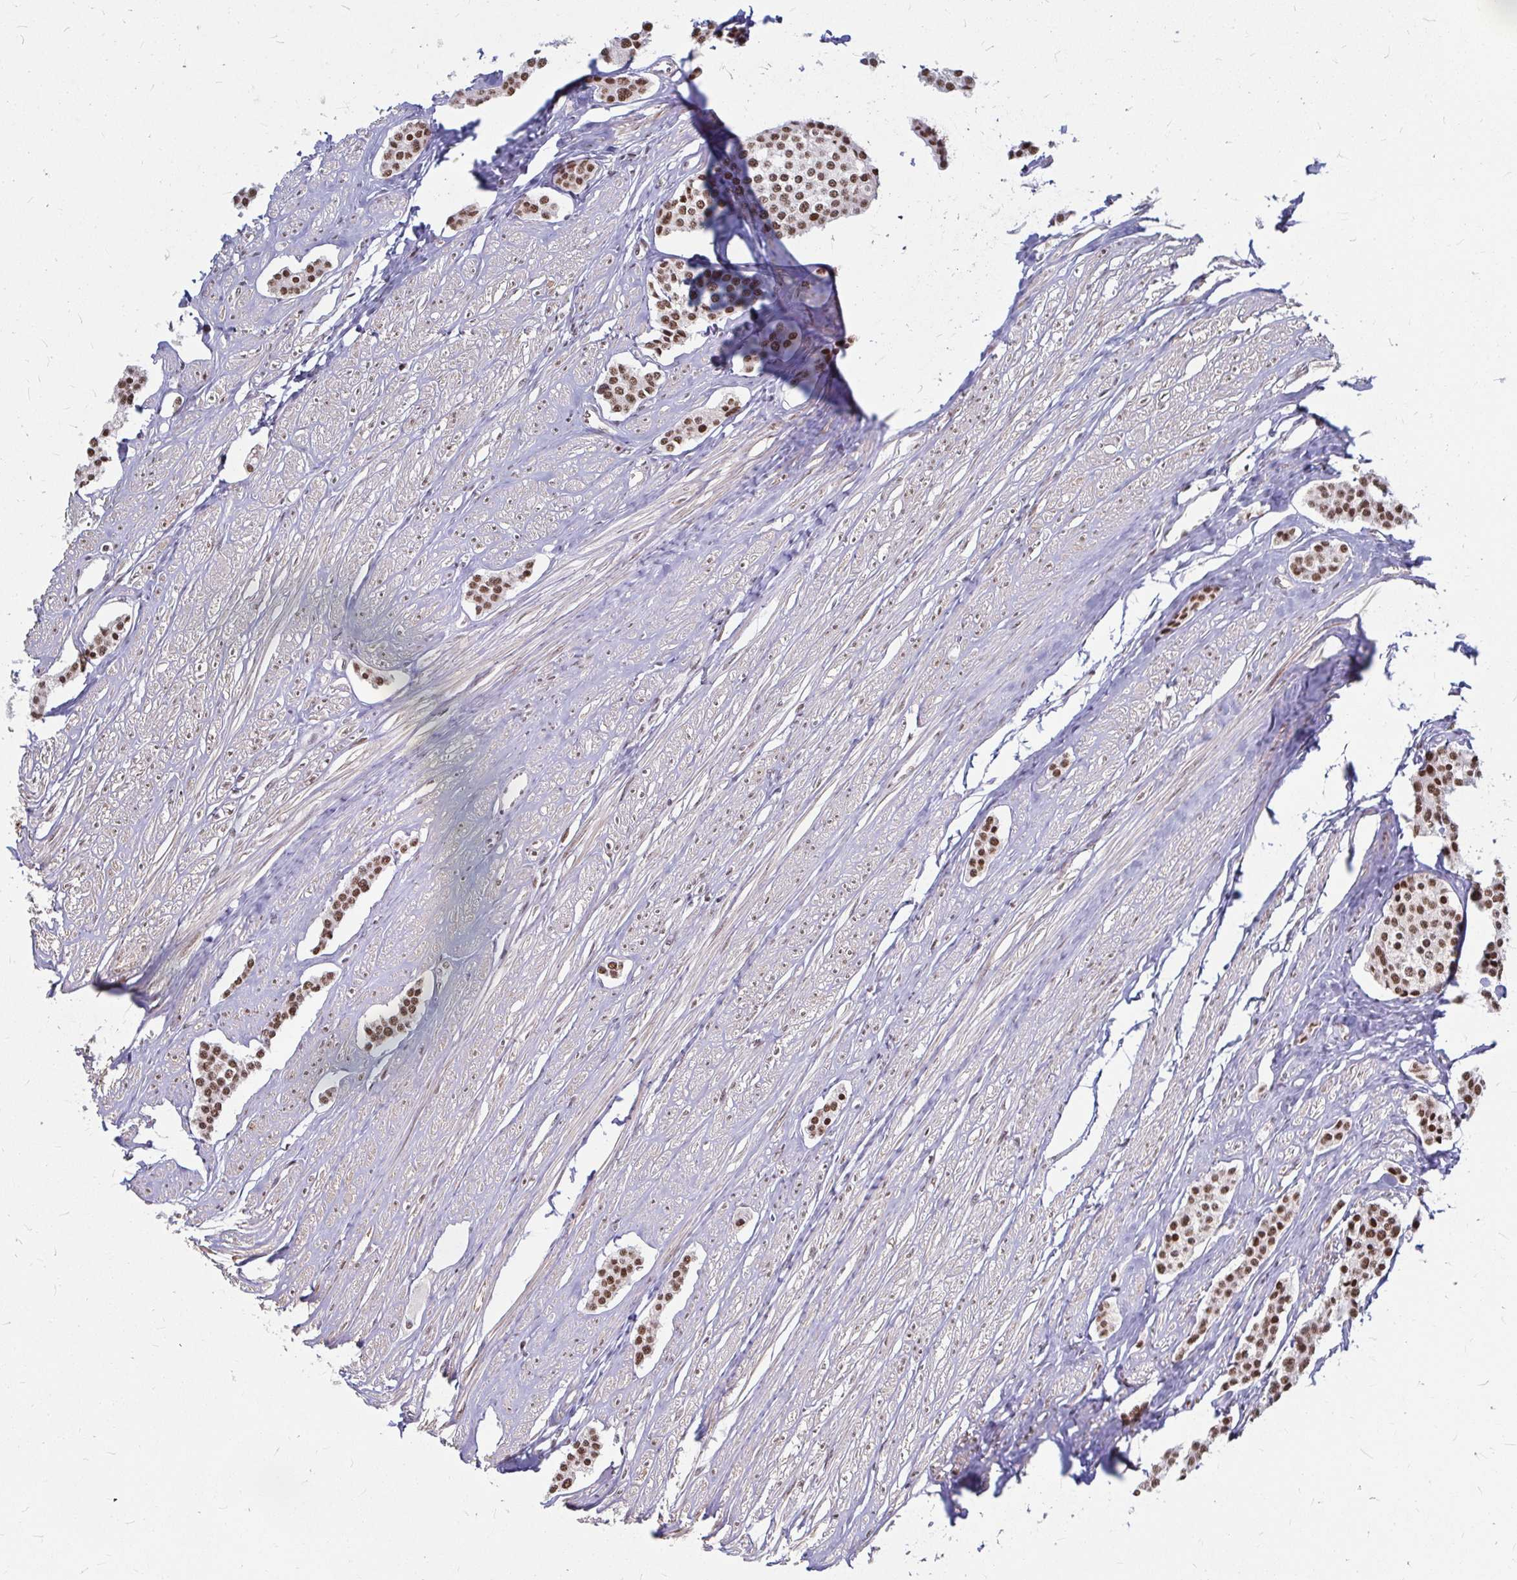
{"staining": {"intensity": "strong", "quantity": ">75%", "location": "nuclear"}, "tissue": "carcinoid", "cell_type": "Tumor cells", "image_type": "cancer", "snomed": [{"axis": "morphology", "description": "Carcinoid, malignant, NOS"}, {"axis": "topography", "description": "Small intestine"}], "caption": "Immunohistochemical staining of human carcinoid demonstrates strong nuclear protein staining in approximately >75% of tumor cells.", "gene": "HNRNPU", "patient": {"sex": "male", "age": 60}}